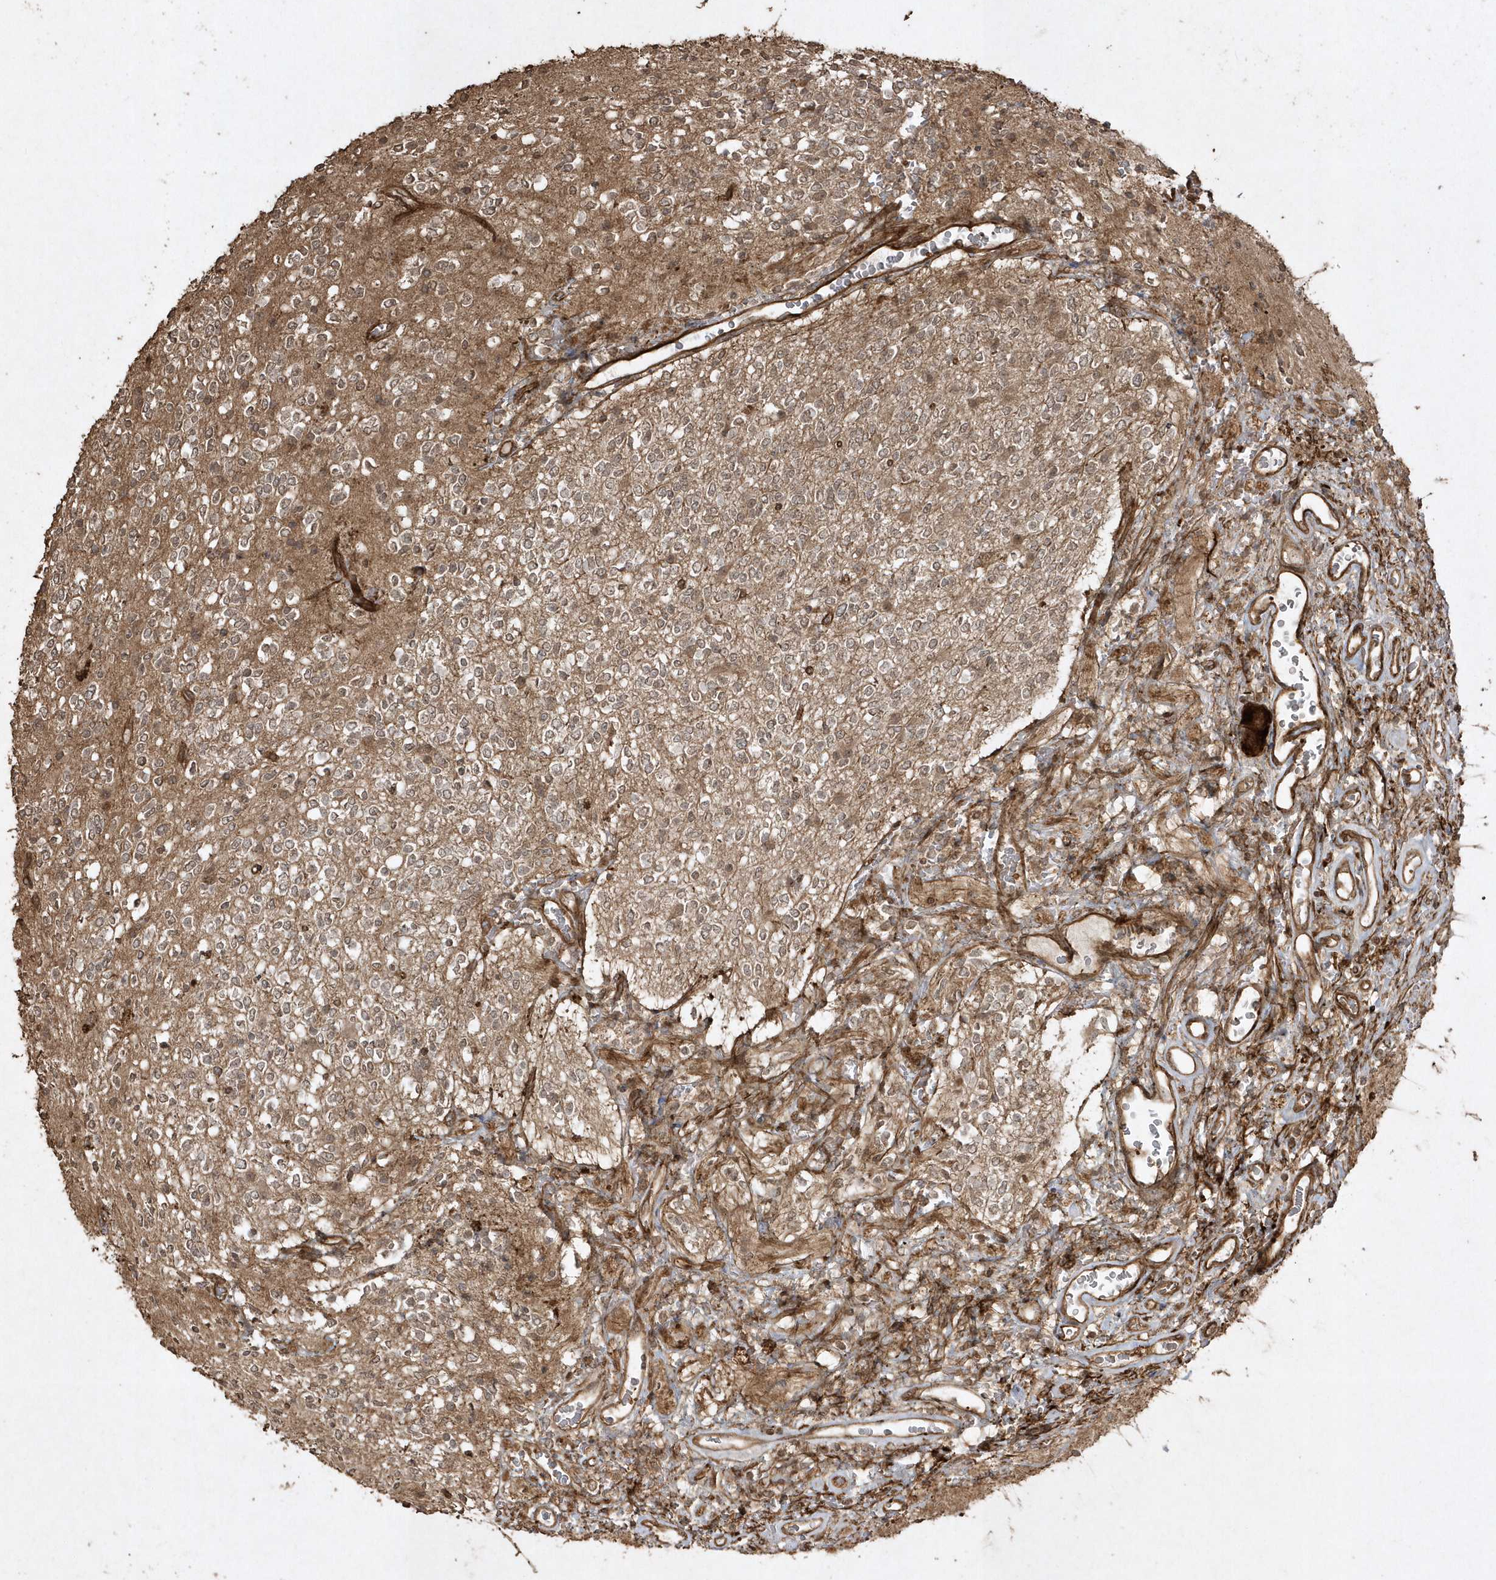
{"staining": {"intensity": "weak", "quantity": "<25%", "location": "cytoplasmic/membranous,nuclear"}, "tissue": "glioma", "cell_type": "Tumor cells", "image_type": "cancer", "snomed": [{"axis": "morphology", "description": "Glioma, malignant, High grade"}, {"axis": "topography", "description": "Brain"}], "caption": "Micrograph shows no significant protein positivity in tumor cells of high-grade glioma (malignant). (DAB immunohistochemistry (IHC) with hematoxylin counter stain).", "gene": "AVPI1", "patient": {"sex": "male", "age": 34}}